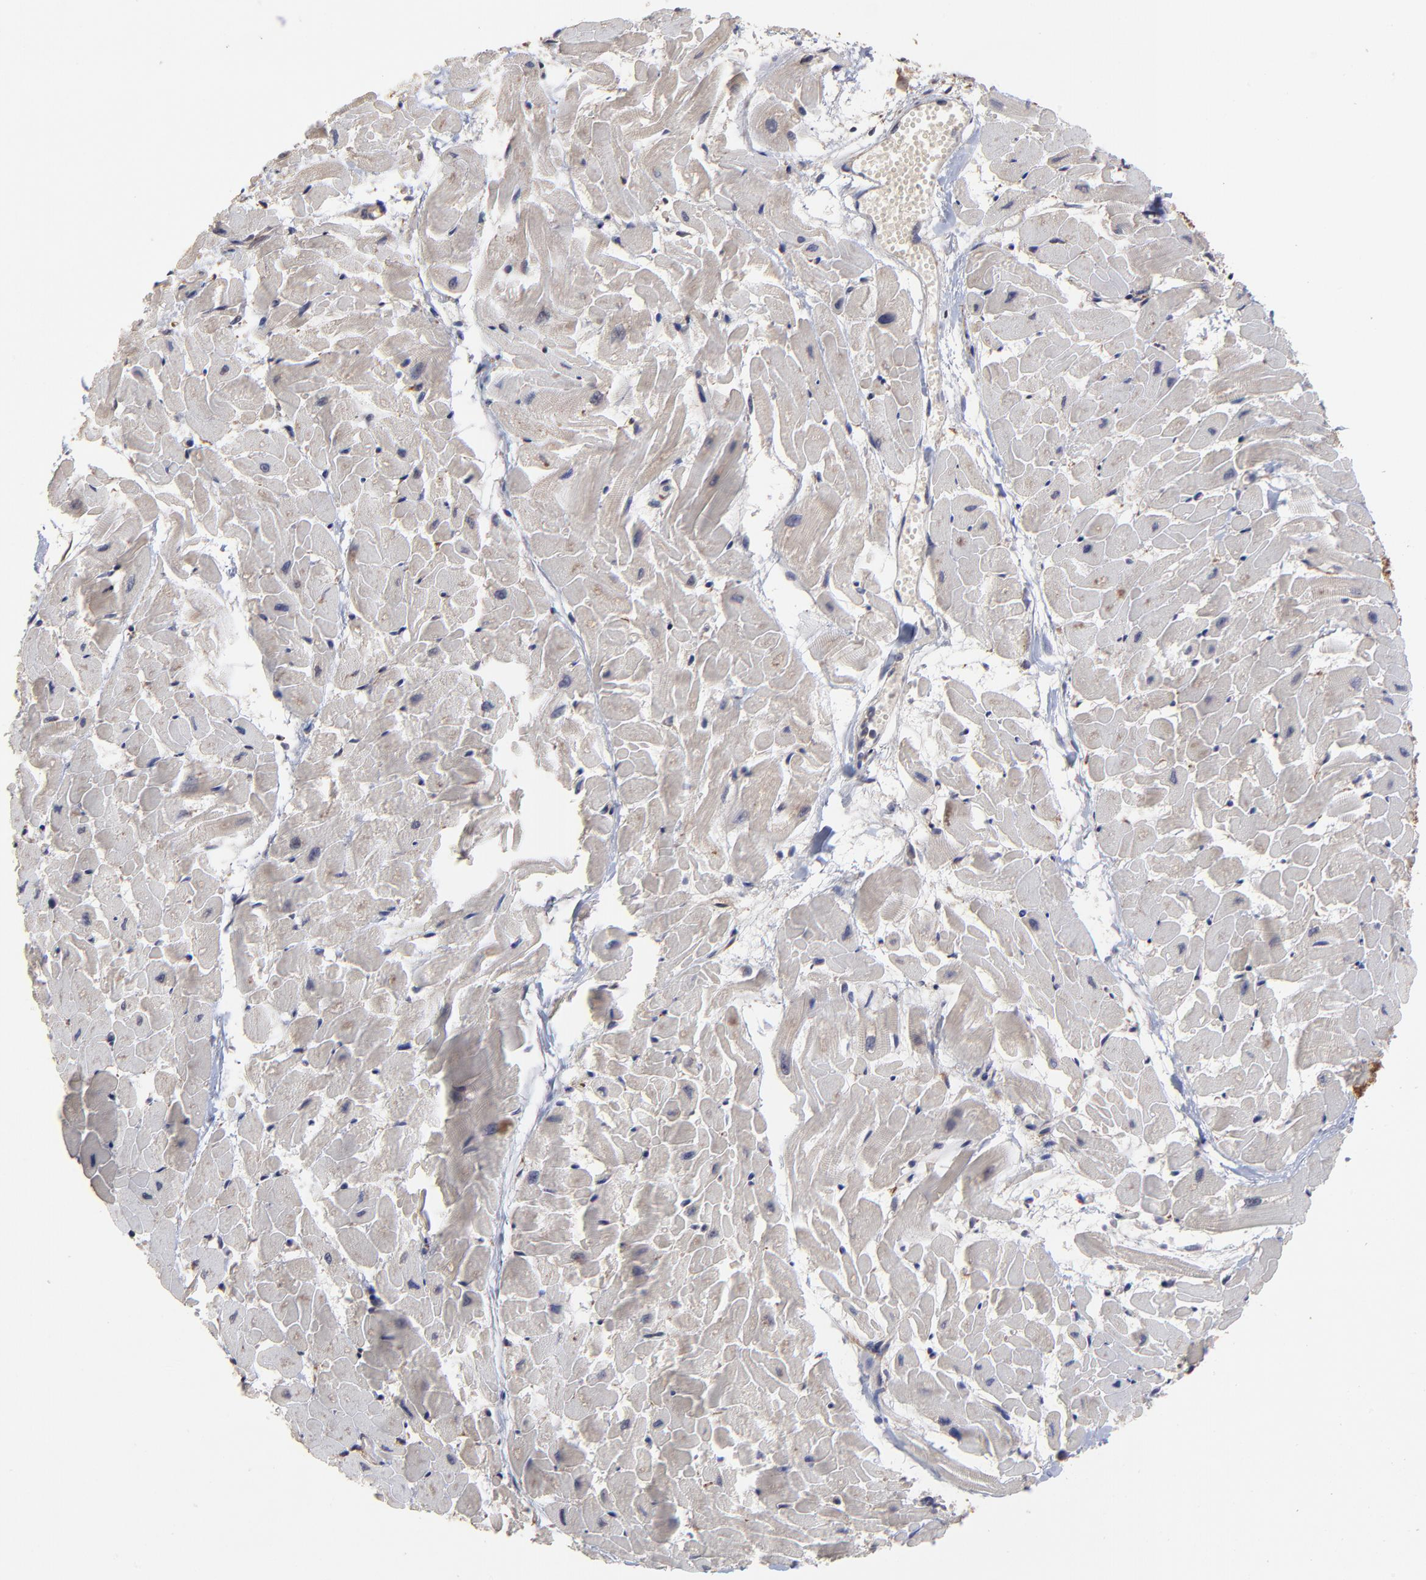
{"staining": {"intensity": "weak", "quantity": "25%-75%", "location": "cytoplasmic/membranous"}, "tissue": "heart muscle", "cell_type": "Cardiomyocytes", "image_type": "normal", "snomed": [{"axis": "morphology", "description": "Normal tissue, NOS"}, {"axis": "topography", "description": "Heart"}], "caption": "A histopathology image of heart muscle stained for a protein reveals weak cytoplasmic/membranous brown staining in cardiomyocytes. The protein of interest is stained brown, and the nuclei are stained in blue (DAB IHC with brightfield microscopy, high magnification).", "gene": "CHL1", "patient": {"sex": "female", "age": 19}}